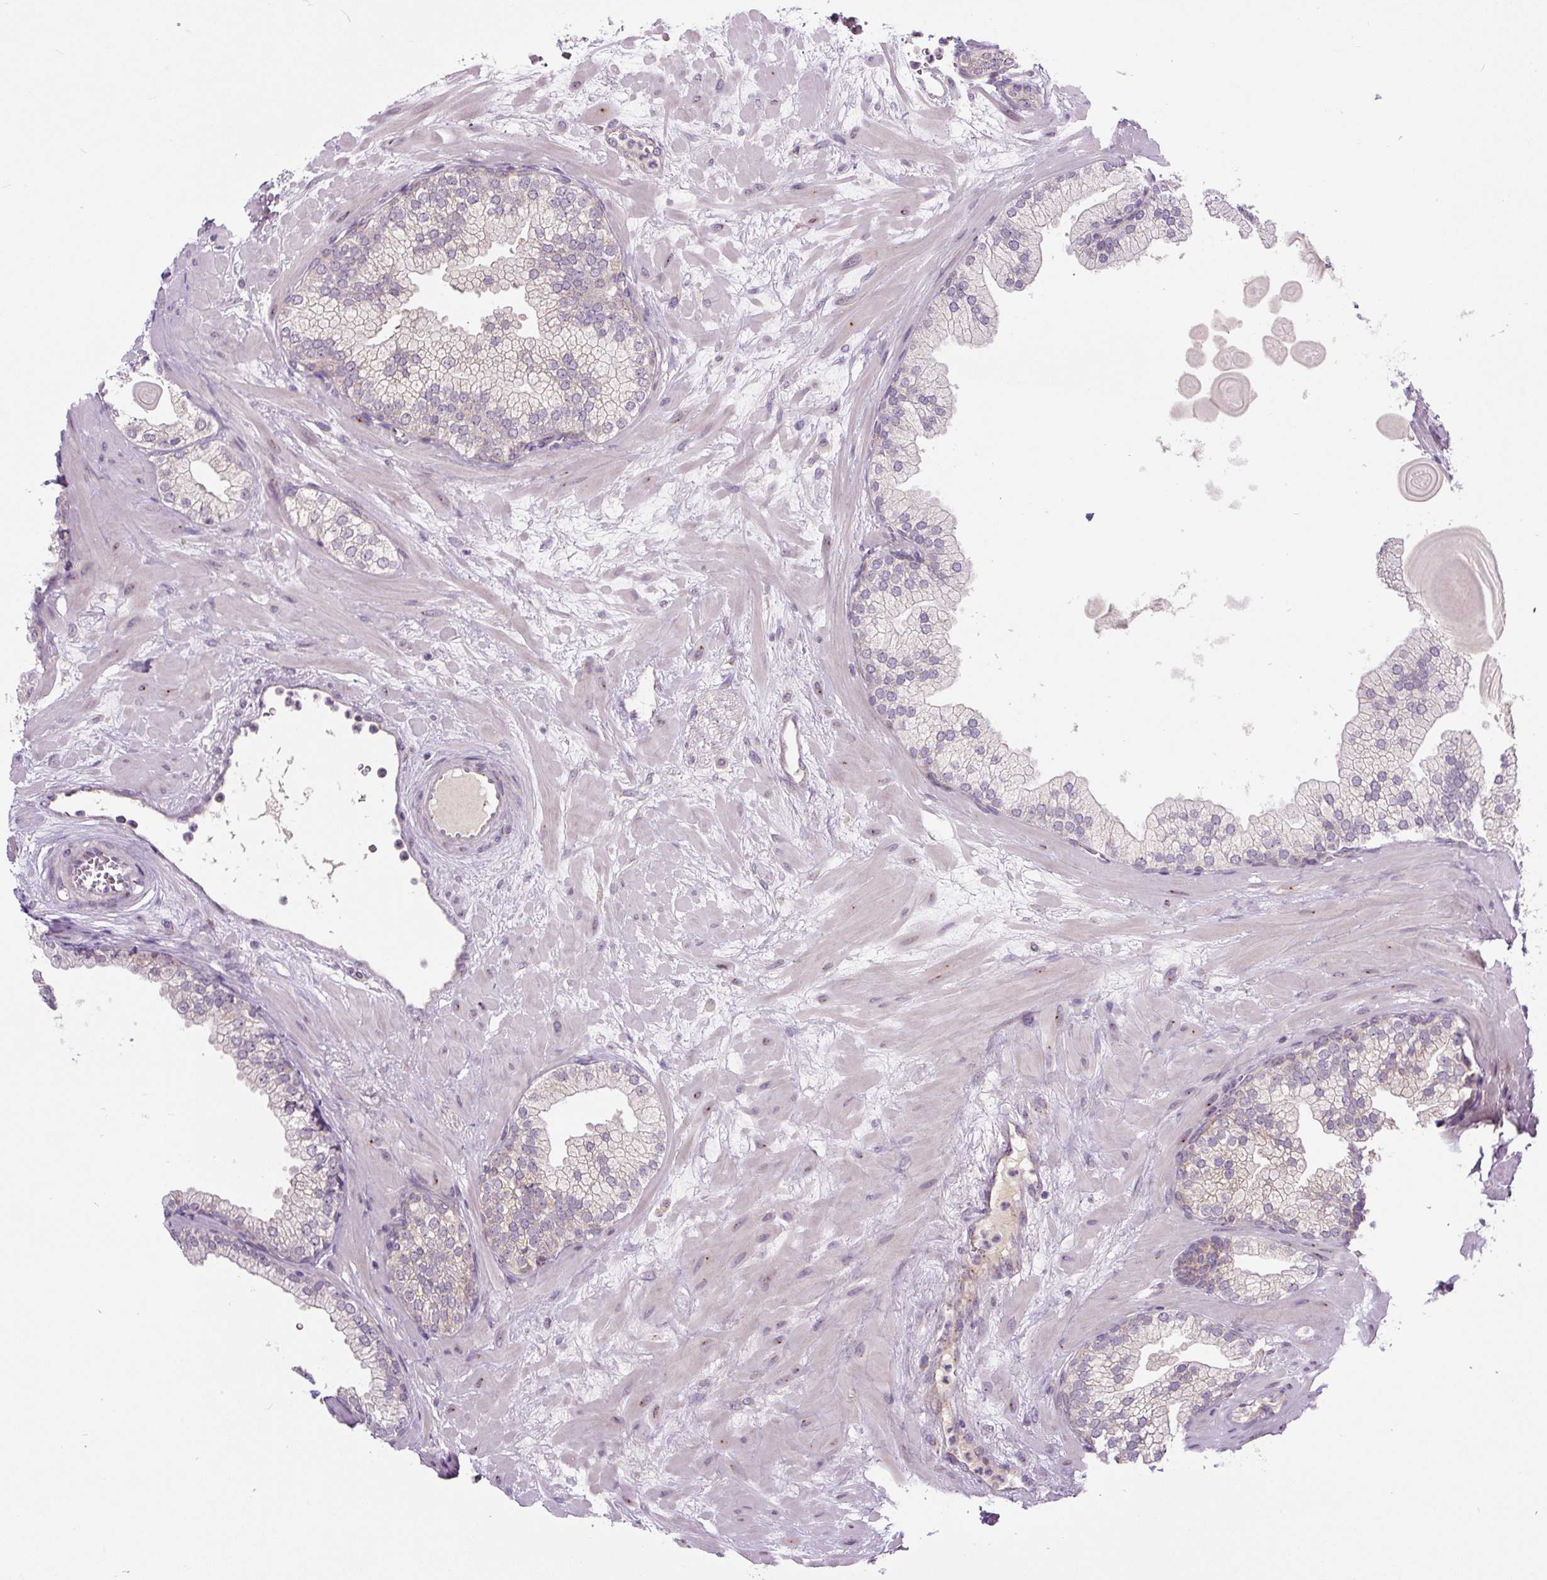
{"staining": {"intensity": "negative", "quantity": "none", "location": "none"}, "tissue": "prostate", "cell_type": "Glandular cells", "image_type": "normal", "snomed": [{"axis": "morphology", "description": "Normal tissue, NOS"}, {"axis": "topography", "description": "Prostate"}, {"axis": "topography", "description": "Peripheral nerve tissue"}], "caption": "The immunohistochemistry (IHC) photomicrograph has no significant expression in glandular cells of prostate.", "gene": "PCM1", "patient": {"sex": "male", "age": 61}}